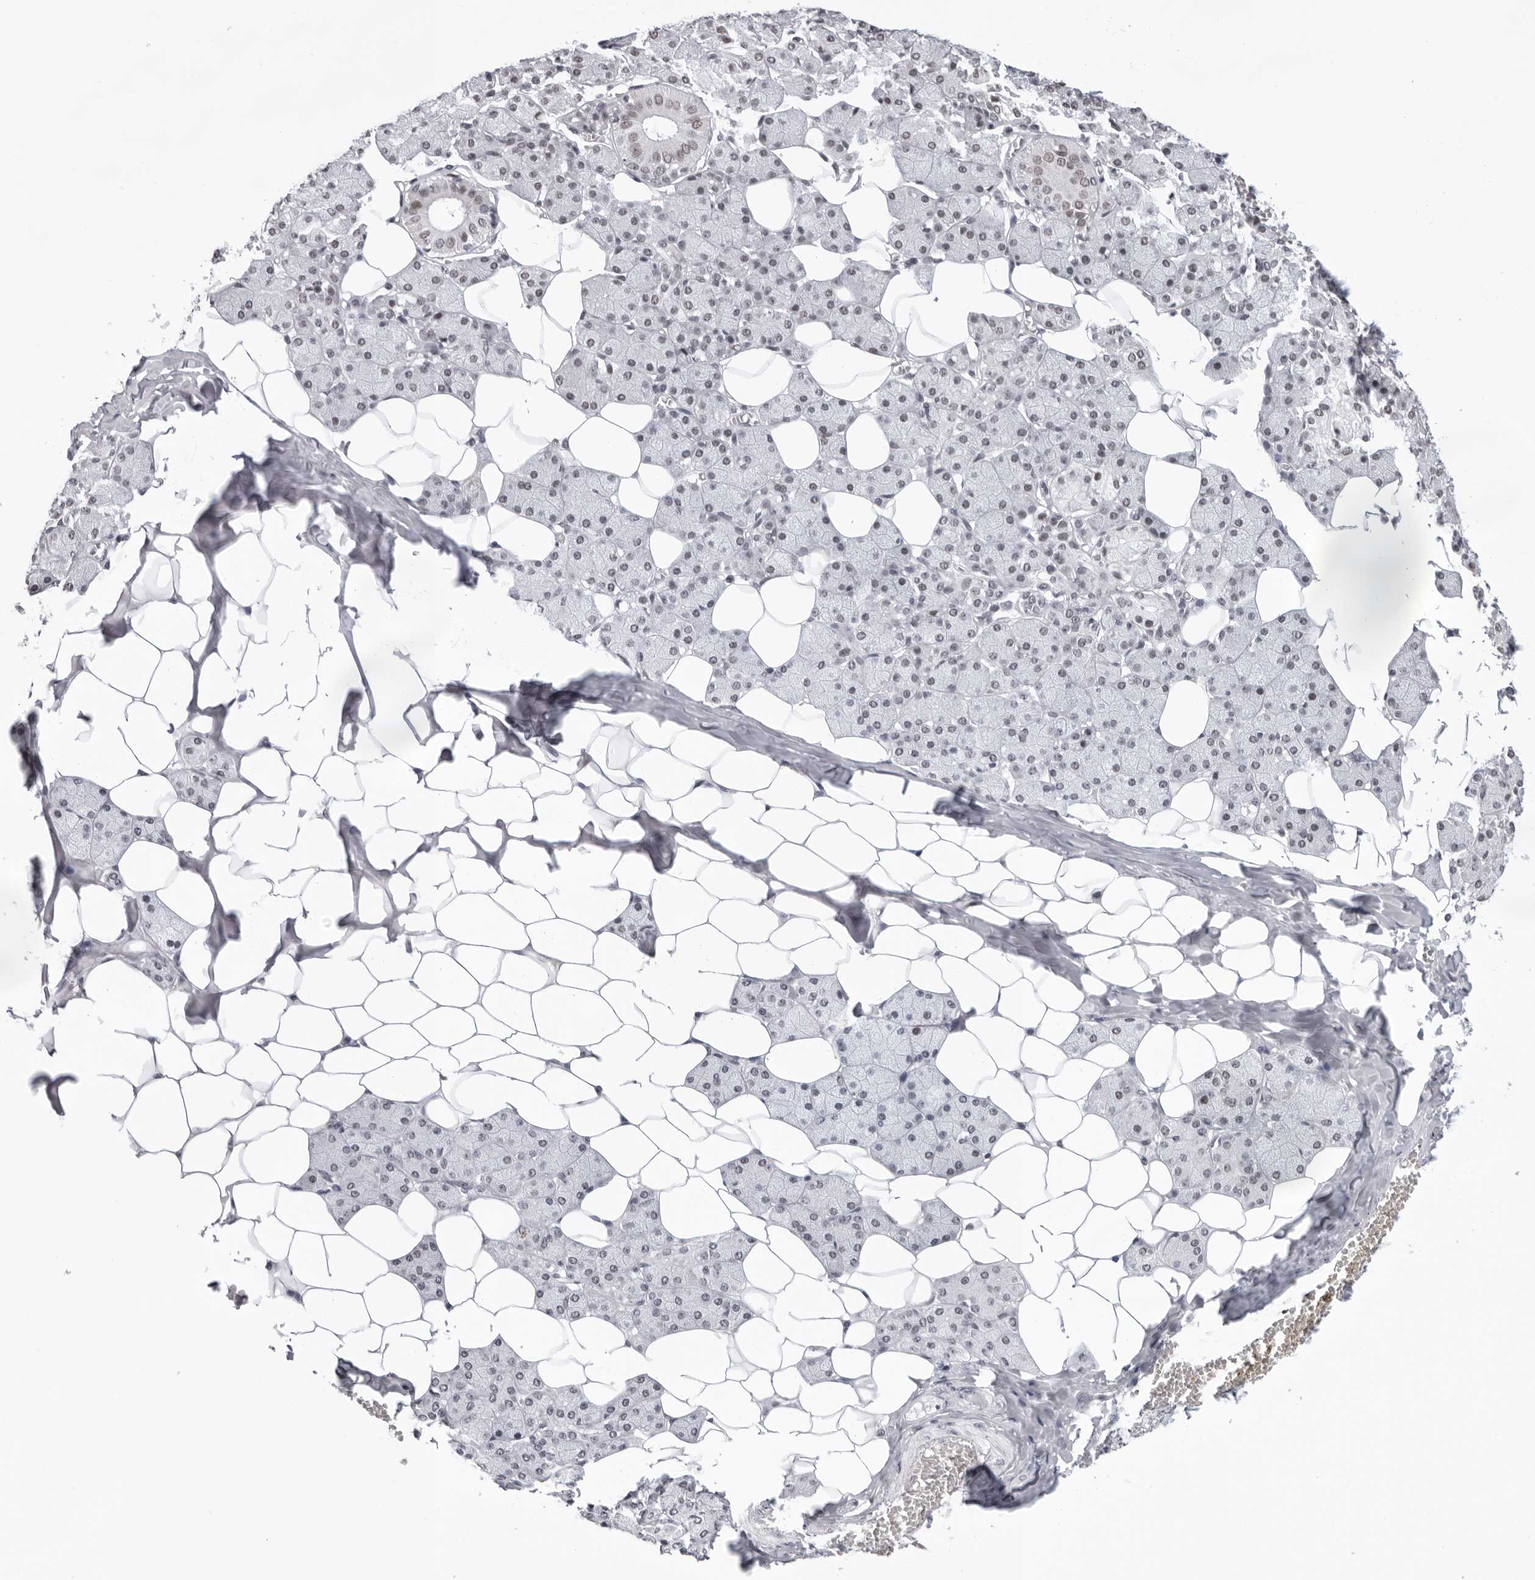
{"staining": {"intensity": "moderate", "quantity": "<25%", "location": "nuclear"}, "tissue": "salivary gland", "cell_type": "Glandular cells", "image_type": "normal", "snomed": [{"axis": "morphology", "description": "Normal tissue, NOS"}, {"axis": "topography", "description": "Salivary gland"}], "caption": "Protein staining shows moderate nuclear expression in about <25% of glandular cells in benign salivary gland.", "gene": "USP1", "patient": {"sex": "female", "age": 33}}